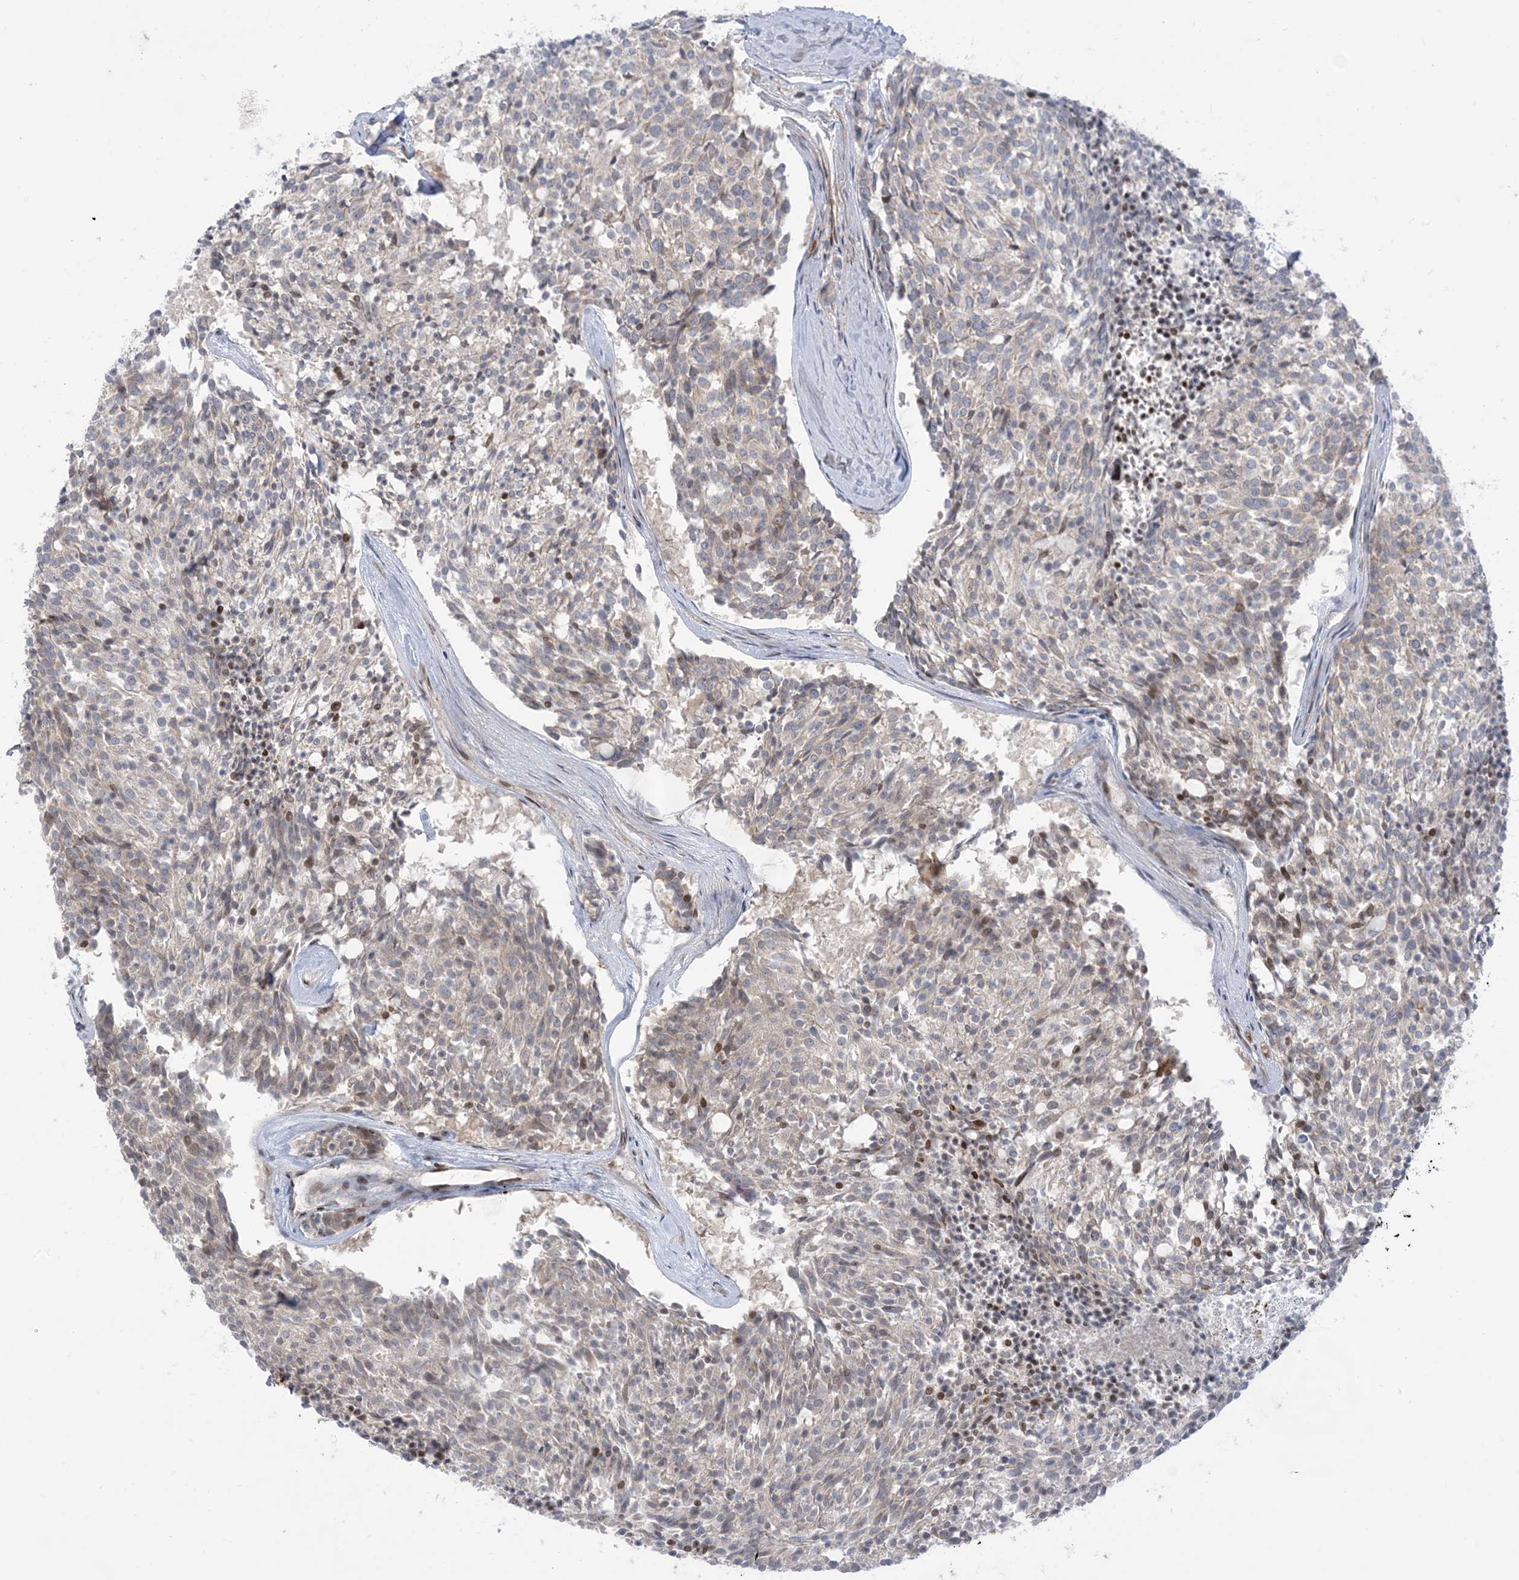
{"staining": {"intensity": "negative", "quantity": "none", "location": "none"}, "tissue": "carcinoid", "cell_type": "Tumor cells", "image_type": "cancer", "snomed": [{"axis": "morphology", "description": "Carcinoid, malignant, NOS"}, {"axis": "topography", "description": "Pancreas"}], "caption": "Immunohistochemistry histopathology image of neoplastic tissue: human carcinoid stained with DAB displays no significant protein staining in tumor cells.", "gene": "AFTPH", "patient": {"sex": "female", "age": 54}}